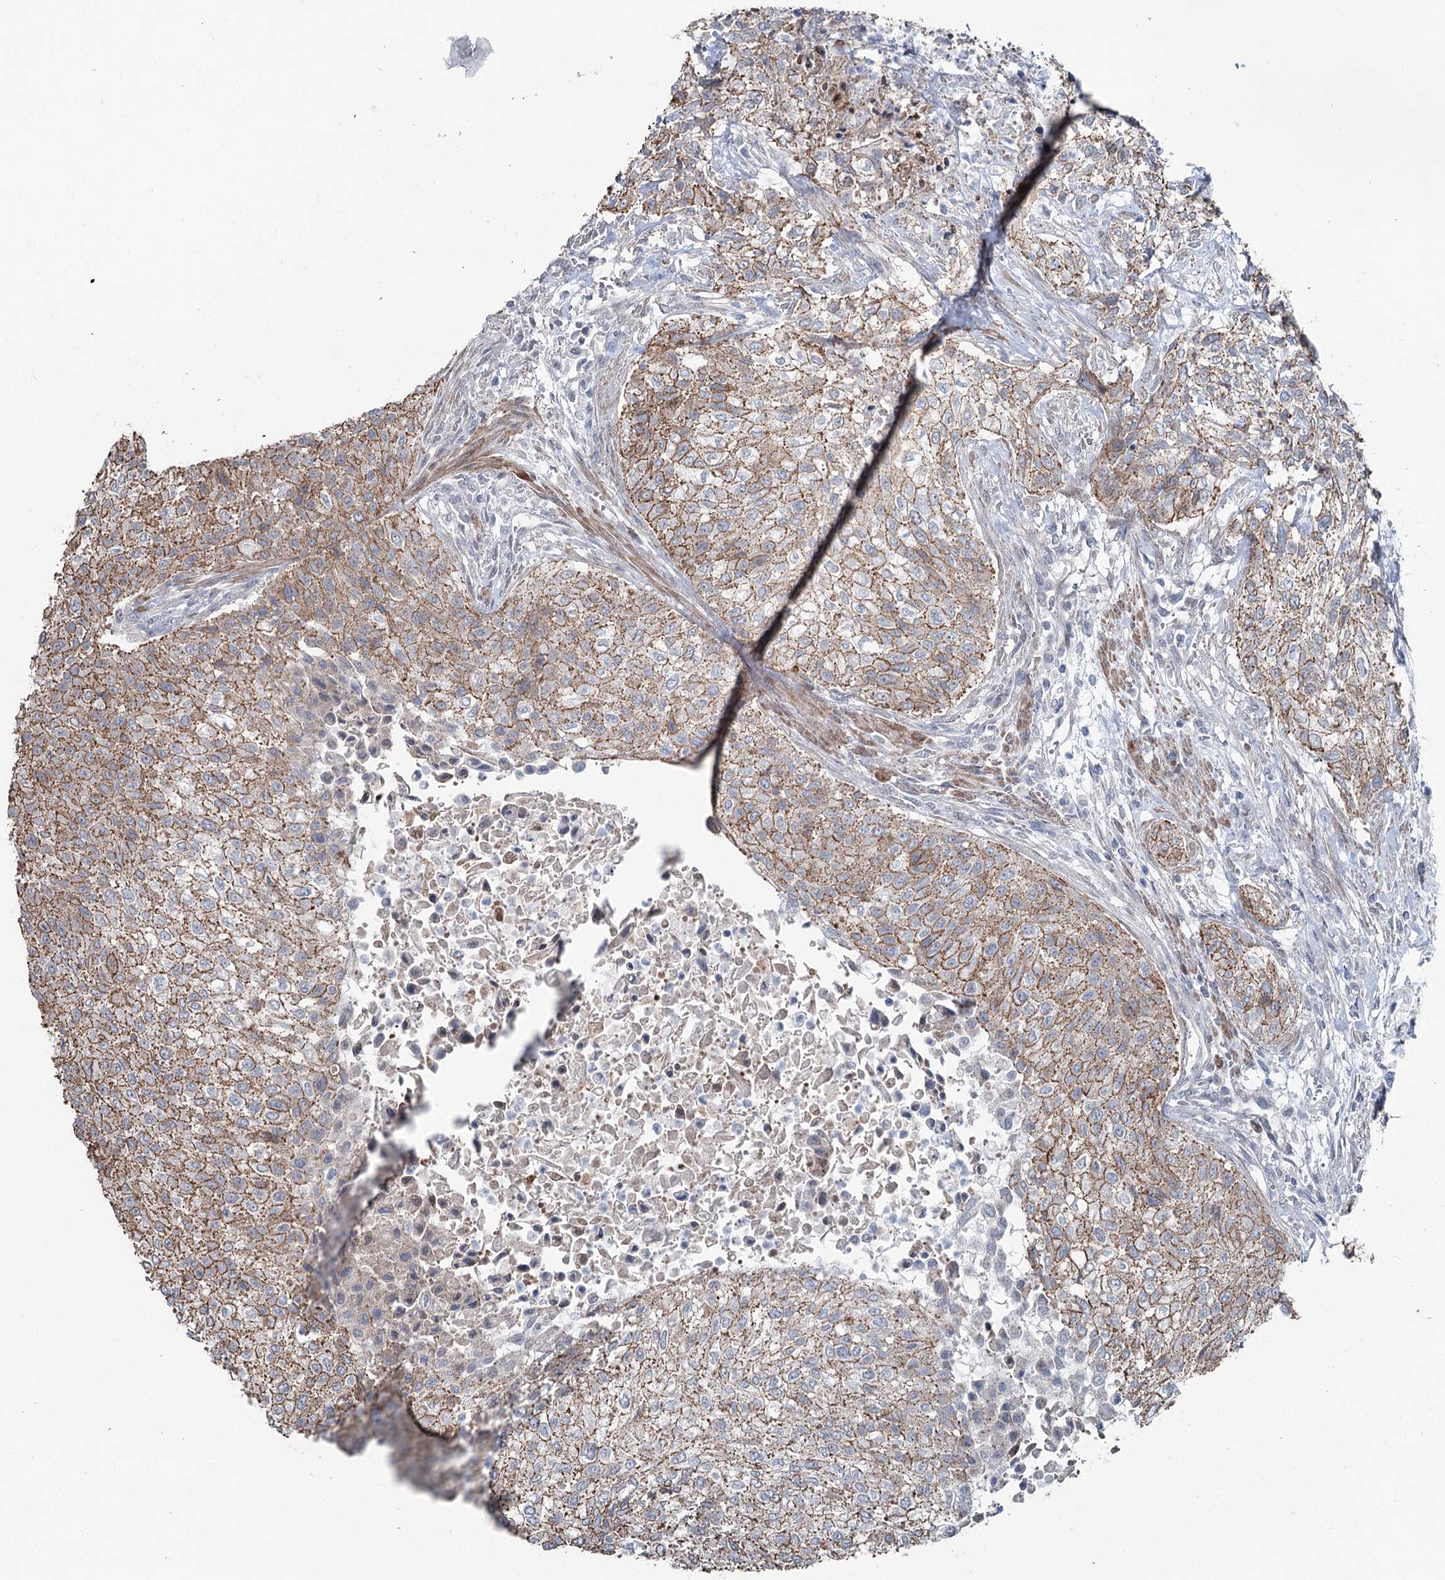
{"staining": {"intensity": "strong", "quantity": ">75%", "location": "cytoplasmic/membranous"}, "tissue": "urothelial cancer", "cell_type": "Tumor cells", "image_type": "cancer", "snomed": [{"axis": "morphology", "description": "Normal tissue, NOS"}, {"axis": "morphology", "description": "Urothelial carcinoma, NOS"}, {"axis": "topography", "description": "Urinary bladder"}, {"axis": "topography", "description": "Peripheral nerve tissue"}], "caption": "Urothelial cancer stained with a brown dye shows strong cytoplasmic/membranous positive expression in about >75% of tumor cells.", "gene": "FAM120B", "patient": {"sex": "male", "age": 35}}